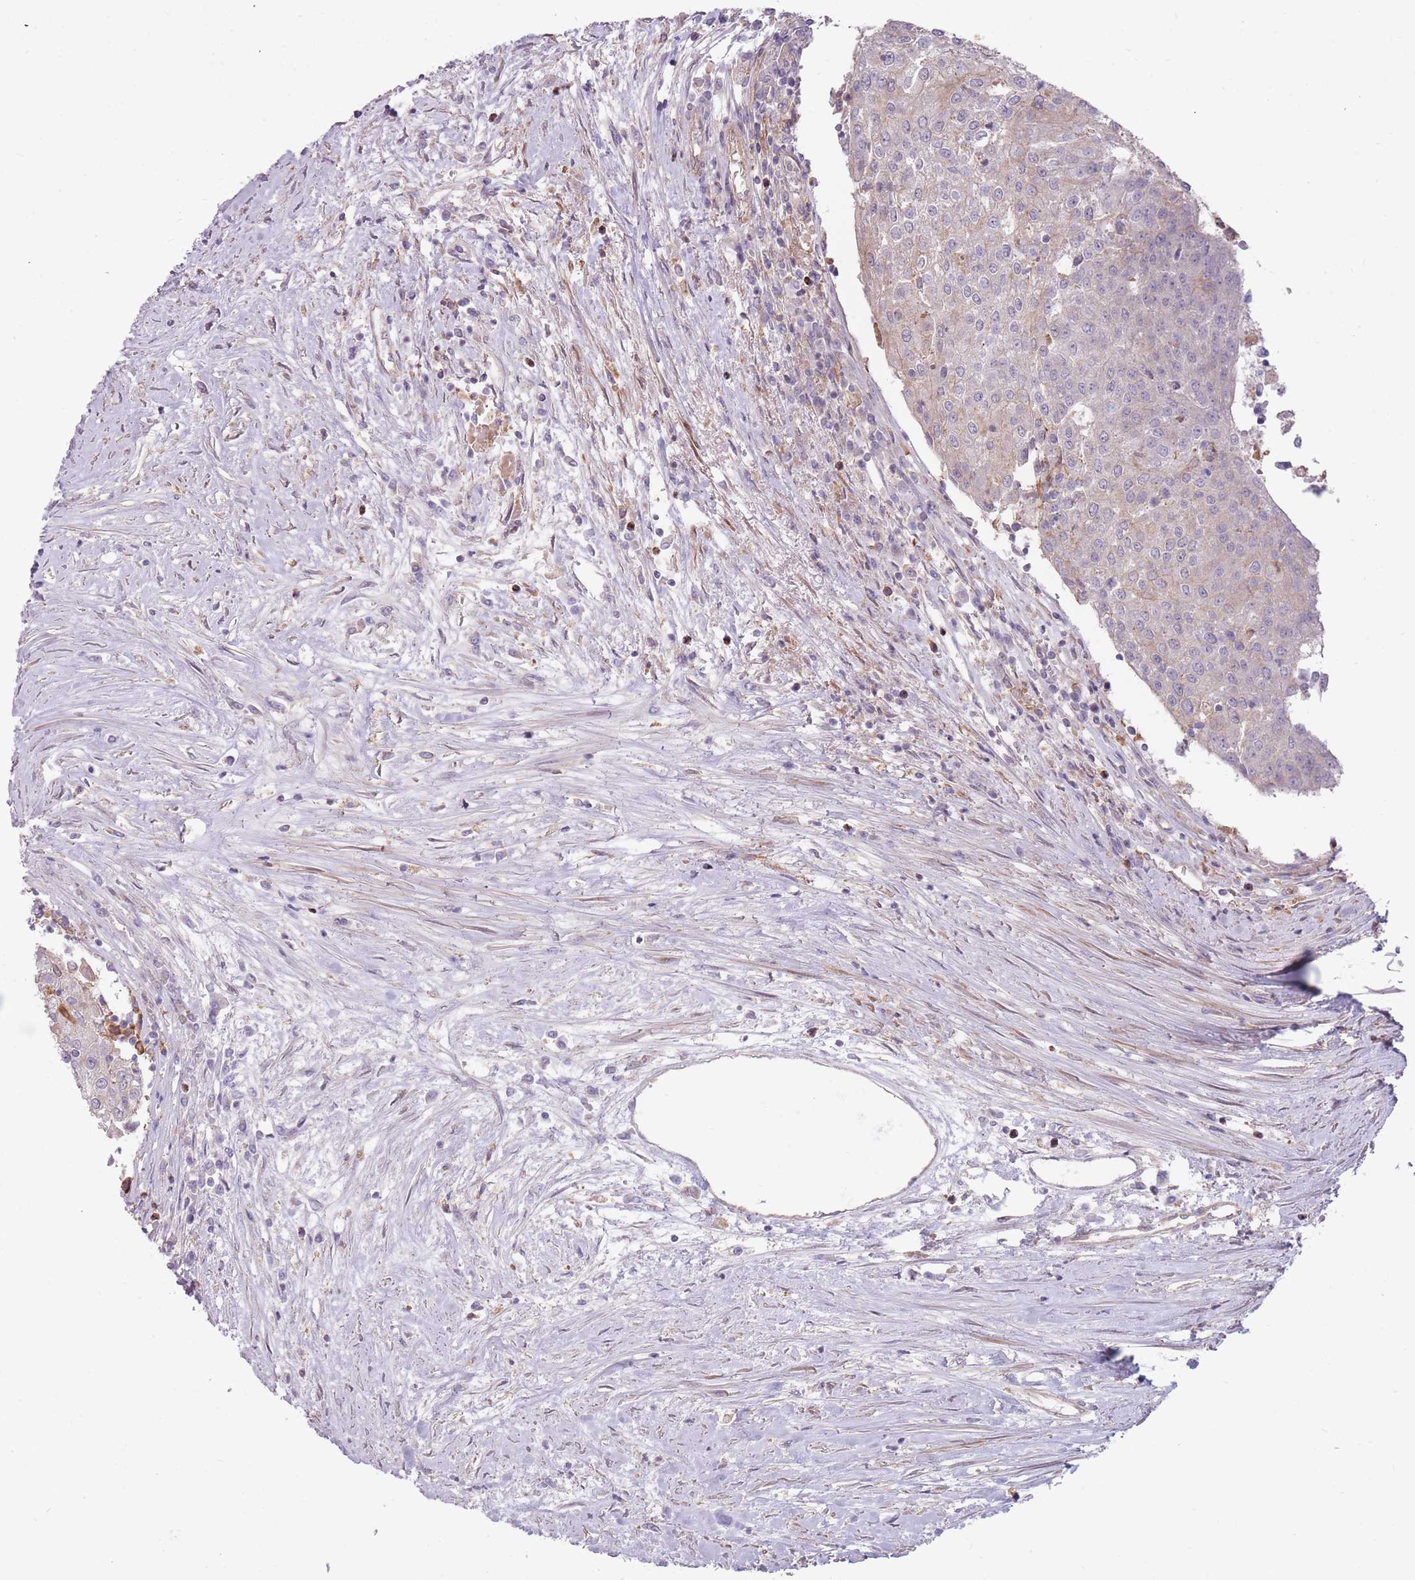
{"staining": {"intensity": "moderate", "quantity": "<25%", "location": "cytoplasmic/membranous"}, "tissue": "urothelial cancer", "cell_type": "Tumor cells", "image_type": "cancer", "snomed": [{"axis": "morphology", "description": "Urothelial carcinoma, High grade"}, {"axis": "topography", "description": "Urinary bladder"}], "caption": "Tumor cells demonstrate low levels of moderate cytoplasmic/membranous expression in approximately <25% of cells in human urothelial cancer.", "gene": "TET3", "patient": {"sex": "female", "age": 85}}